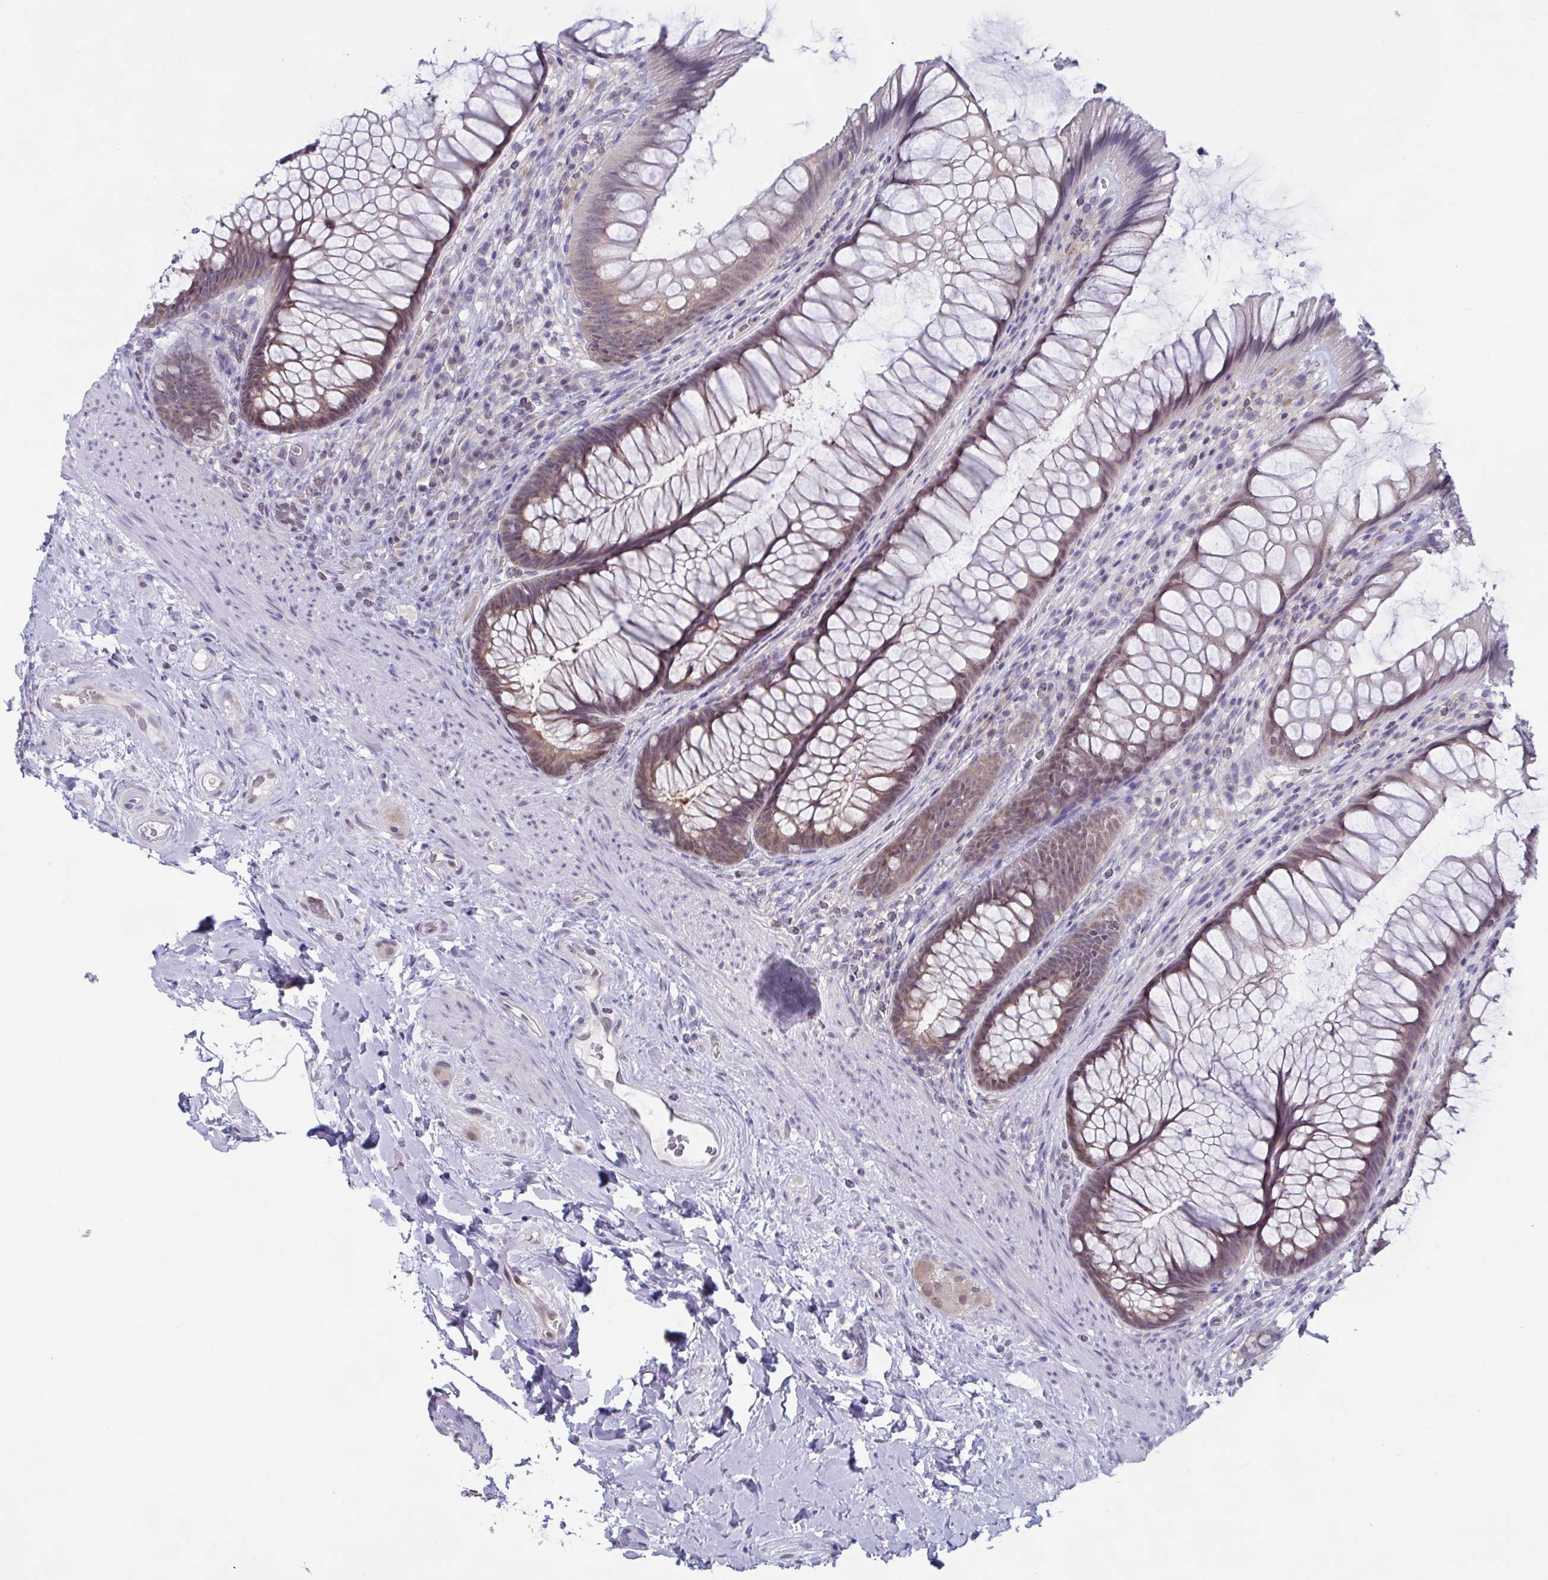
{"staining": {"intensity": "weak", "quantity": "25%-75%", "location": "cytoplasmic/membranous"}, "tissue": "rectum", "cell_type": "Glandular cells", "image_type": "normal", "snomed": [{"axis": "morphology", "description": "Normal tissue, NOS"}, {"axis": "topography", "description": "Rectum"}], "caption": "Glandular cells demonstrate low levels of weak cytoplasmic/membranous staining in approximately 25%-75% of cells in unremarkable human rectum. The staining was performed using DAB, with brown indicating positive protein expression. Nuclei are stained blue with hematoxylin.", "gene": "TSN", "patient": {"sex": "male", "age": 53}}